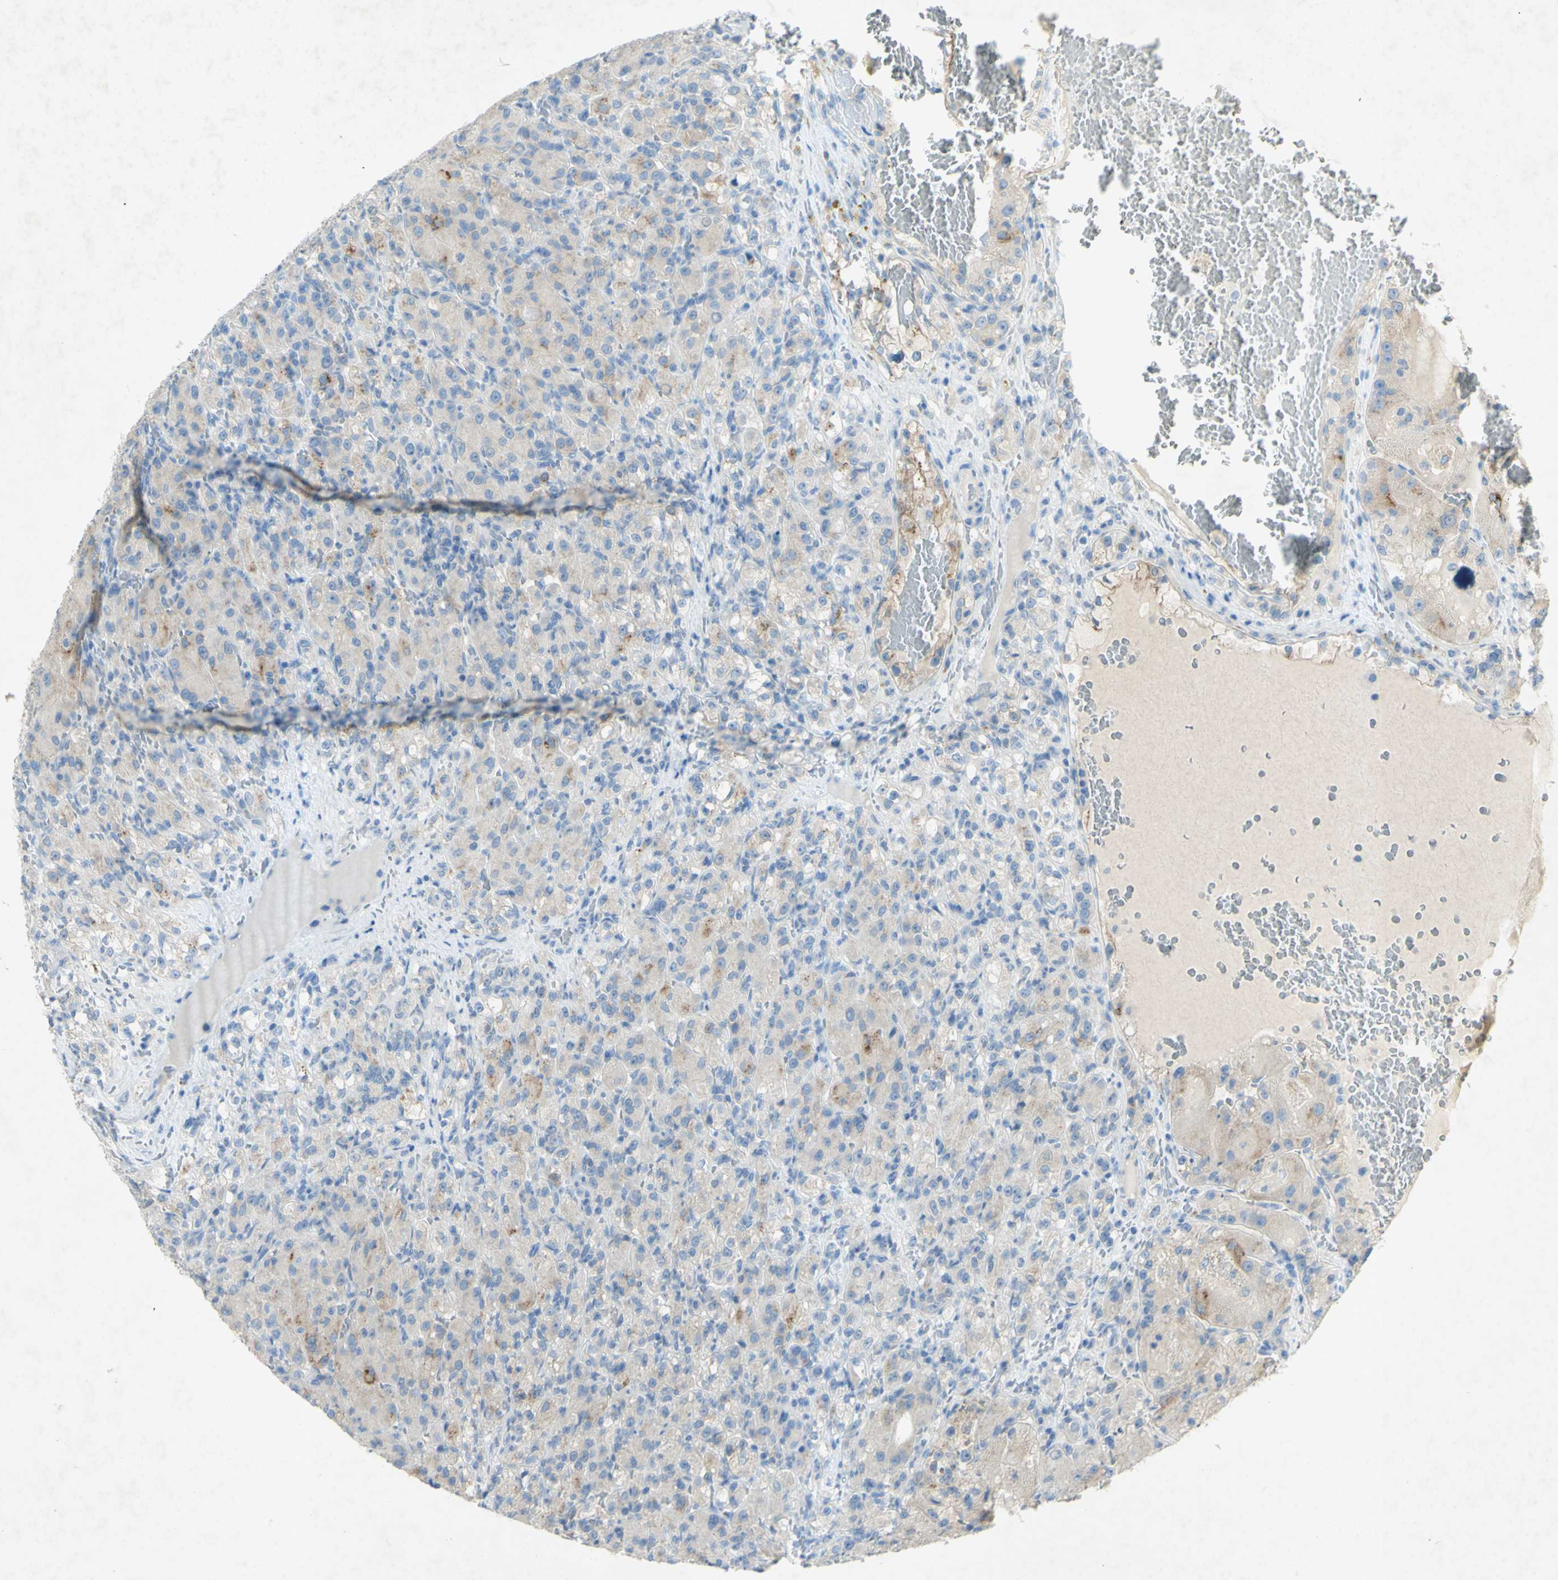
{"staining": {"intensity": "weak", "quantity": ">75%", "location": "cytoplasmic/membranous"}, "tissue": "renal cancer", "cell_type": "Tumor cells", "image_type": "cancer", "snomed": [{"axis": "morphology", "description": "Adenocarcinoma, NOS"}, {"axis": "topography", "description": "Kidney"}], "caption": "Protein expression analysis of renal cancer (adenocarcinoma) displays weak cytoplasmic/membranous expression in approximately >75% of tumor cells.", "gene": "GDF15", "patient": {"sex": "male", "age": 61}}